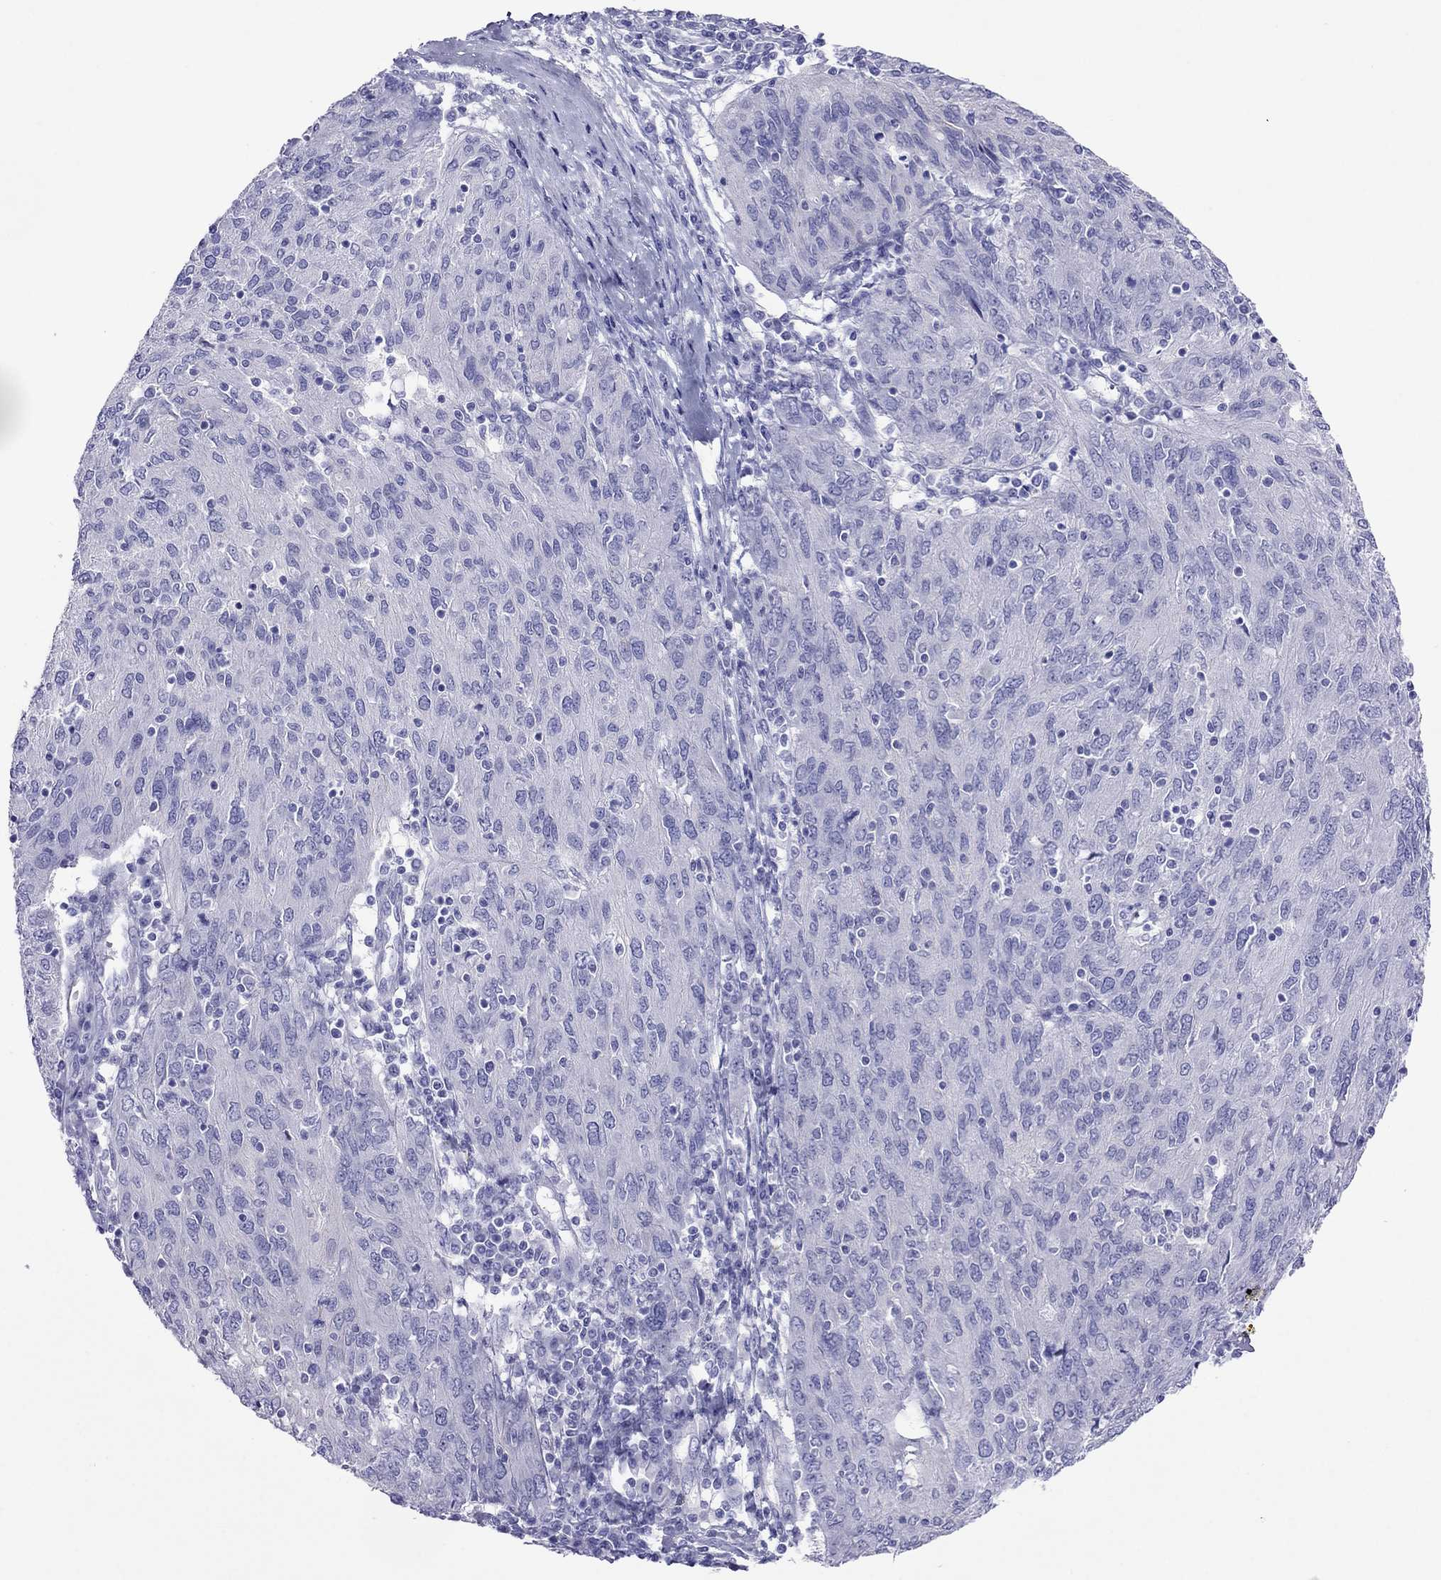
{"staining": {"intensity": "negative", "quantity": "none", "location": "none"}, "tissue": "ovarian cancer", "cell_type": "Tumor cells", "image_type": "cancer", "snomed": [{"axis": "morphology", "description": "Carcinoma, endometroid"}, {"axis": "topography", "description": "Ovary"}], "caption": "Immunohistochemical staining of human ovarian endometroid carcinoma displays no significant staining in tumor cells.", "gene": "PCDHA6", "patient": {"sex": "female", "age": 50}}